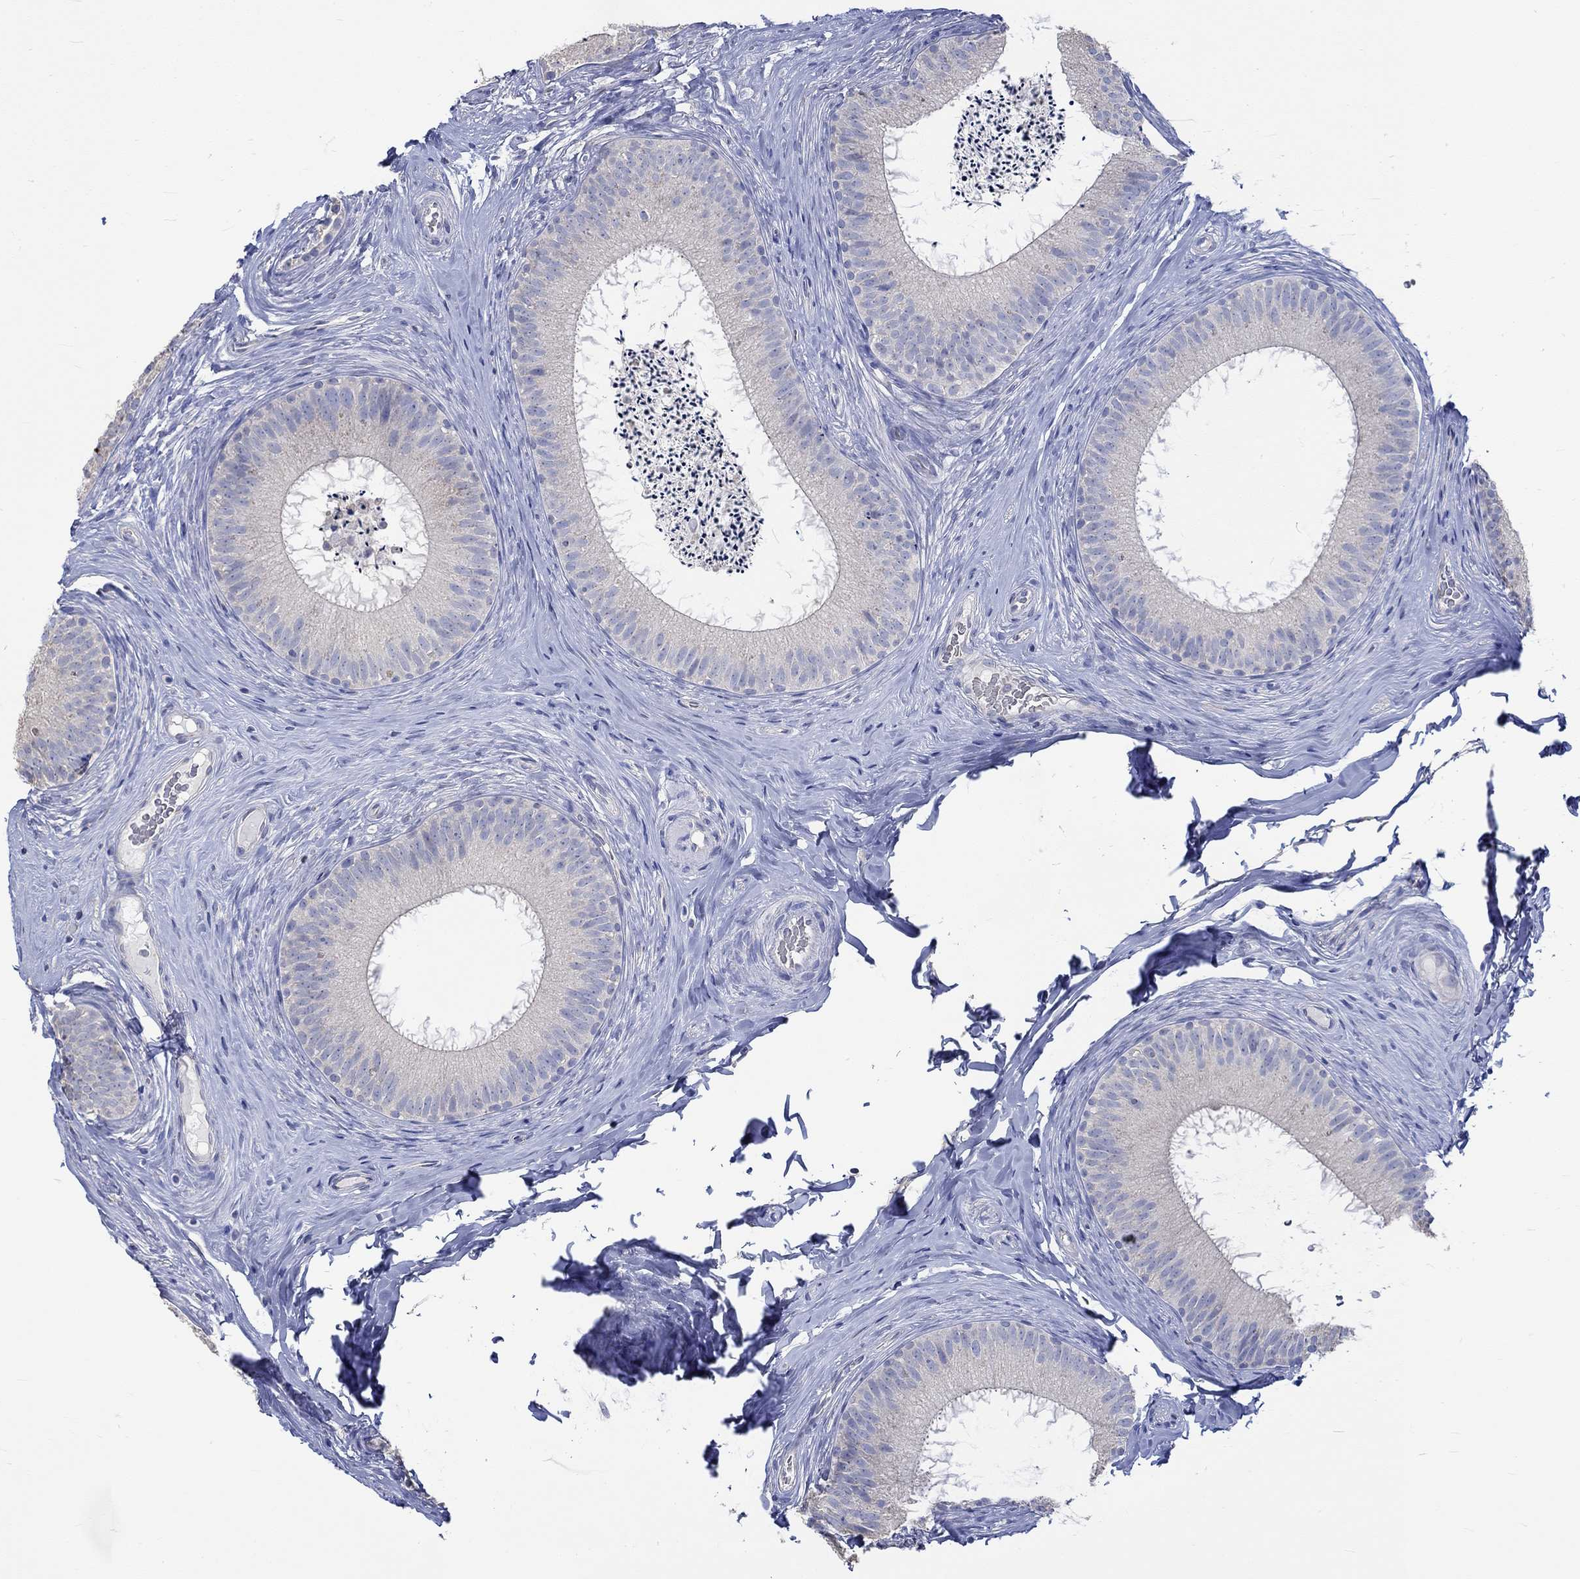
{"staining": {"intensity": "negative", "quantity": "none", "location": "none"}, "tissue": "epididymis", "cell_type": "Glandular cells", "image_type": "normal", "snomed": [{"axis": "morphology", "description": "Normal tissue, NOS"}, {"axis": "morphology", "description": "Carcinoma, Embryonal, NOS"}, {"axis": "topography", "description": "Testis"}, {"axis": "topography", "description": "Epididymis"}], "caption": "IHC of normal human epididymis shows no positivity in glandular cells.", "gene": "KCNA1", "patient": {"sex": "male", "age": 24}}